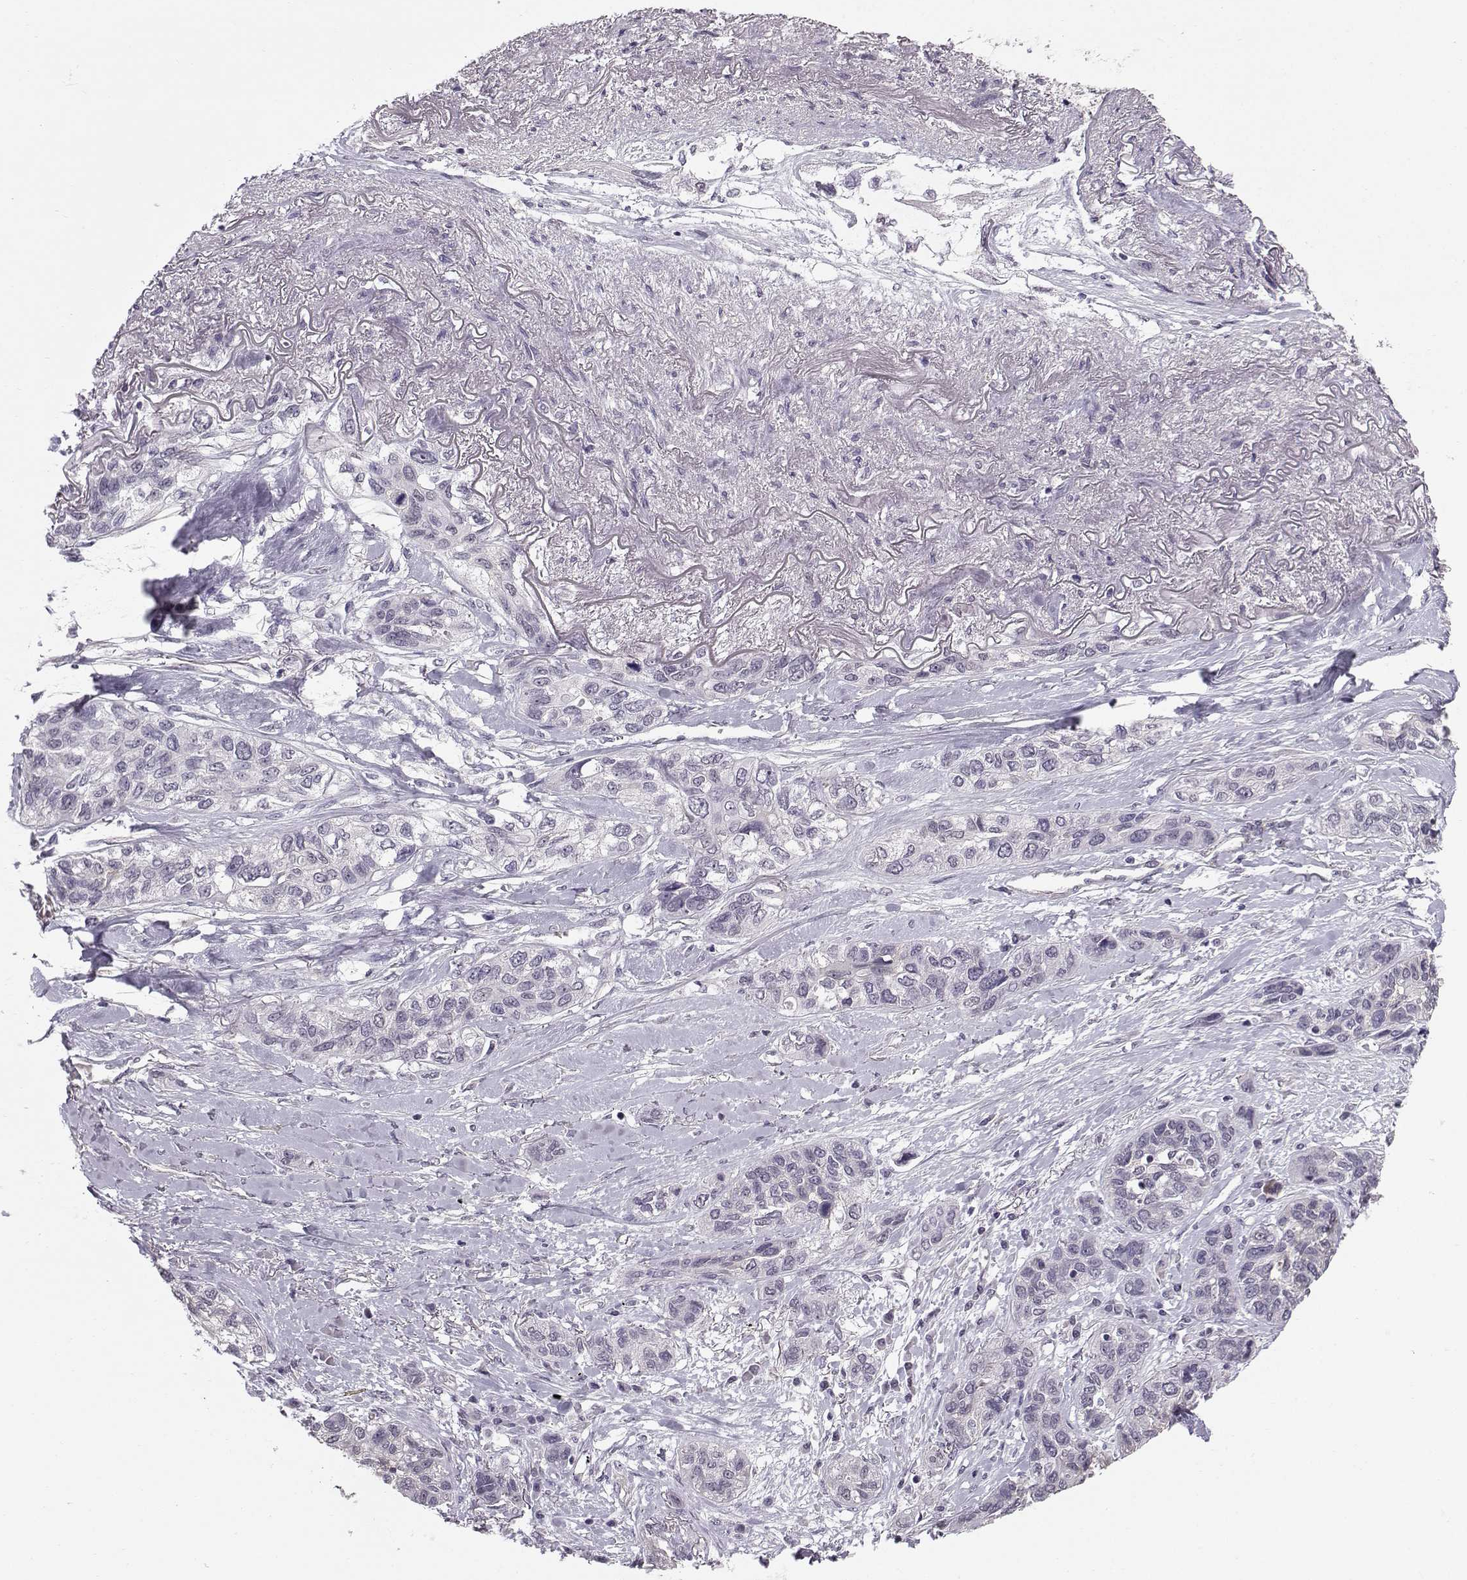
{"staining": {"intensity": "negative", "quantity": "none", "location": "none"}, "tissue": "lung cancer", "cell_type": "Tumor cells", "image_type": "cancer", "snomed": [{"axis": "morphology", "description": "Squamous cell carcinoma, NOS"}, {"axis": "topography", "description": "Lung"}], "caption": "DAB (3,3'-diaminobenzidine) immunohistochemical staining of human lung cancer (squamous cell carcinoma) reveals no significant staining in tumor cells.", "gene": "TSPYL5", "patient": {"sex": "female", "age": 70}}